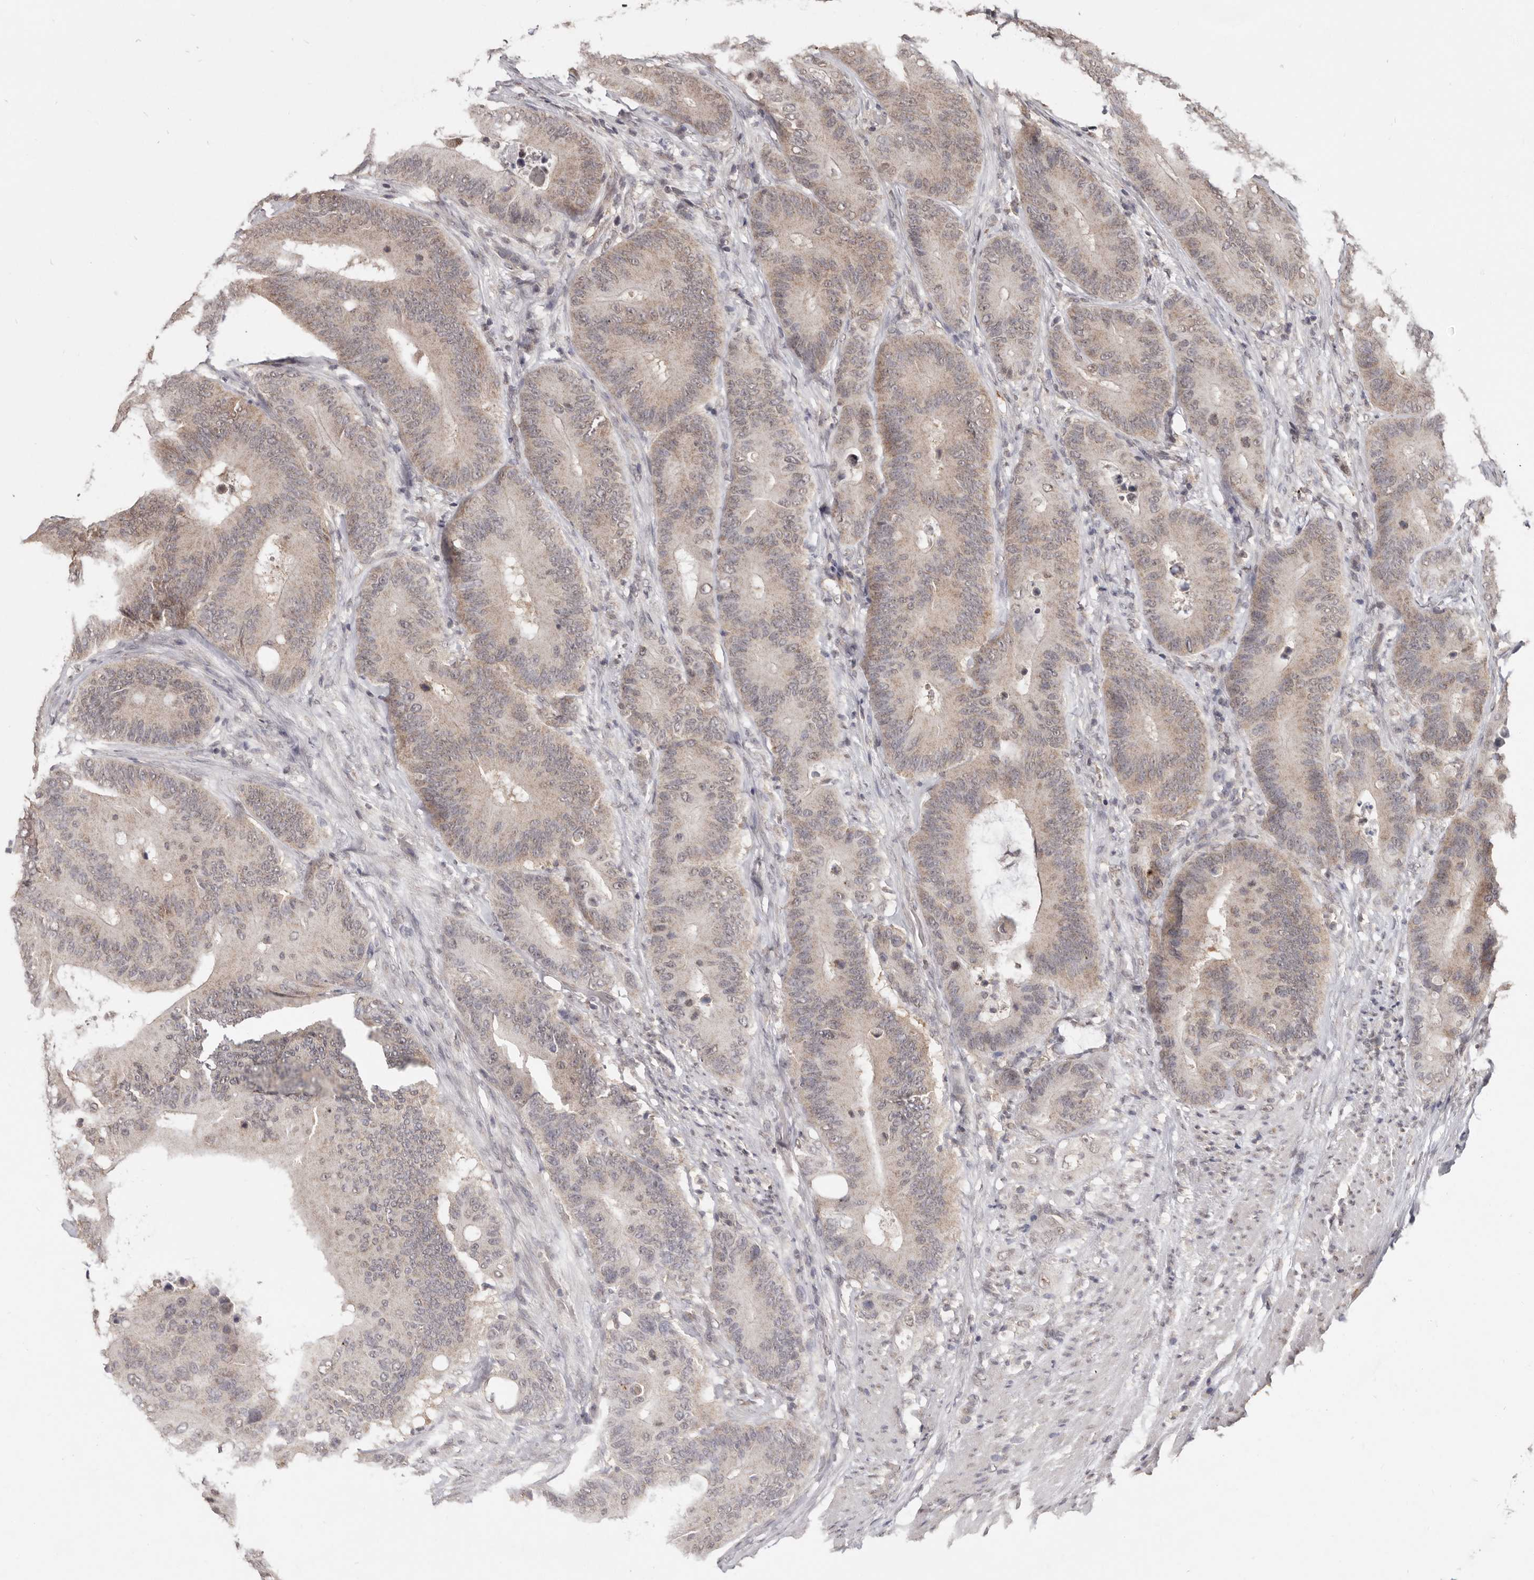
{"staining": {"intensity": "weak", "quantity": ">75%", "location": "cytoplasmic/membranous,nuclear"}, "tissue": "colorectal cancer", "cell_type": "Tumor cells", "image_type": "cancer", "snomed": [{"axis": "morphology", "description": "Adenocarcinoma, NOS"}, {"axis": "topography", "description": "Colon"}], "caption": "Human colorectal cancer stained for a protein (brown) exhibits weak cytoplasmic/membranous and nuclear positive positivity in approximately >75% of tumor cells.", "gene": "LINGO2", "patient": {"sex": "male", "age": 83}}